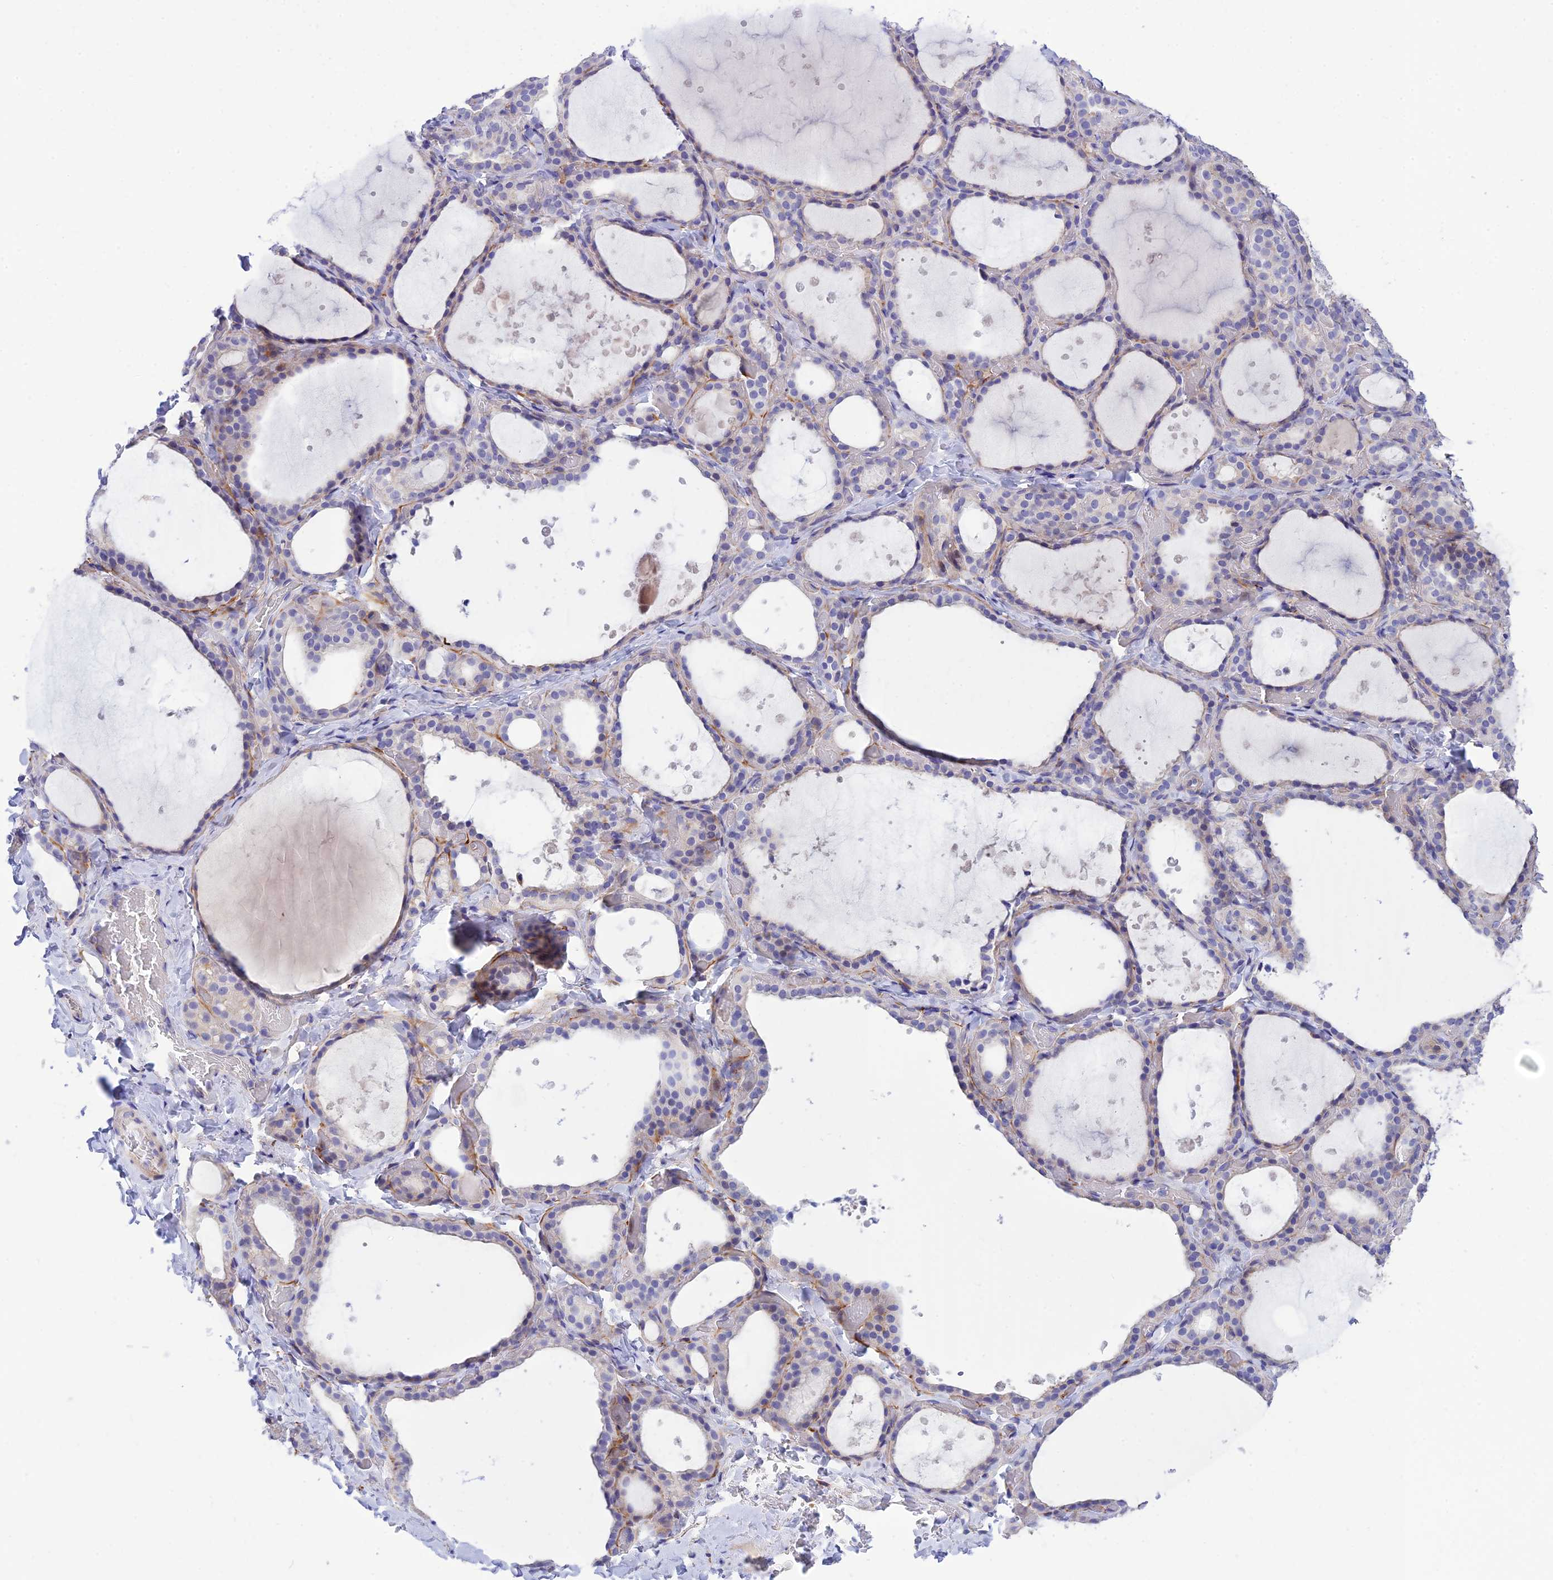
{"staining": {"intensity": "negative", "quantity": "none", "location": "none"}, "tissue": "thyroid gland", "cell_type": "Glandular cells", "image_type": "normal", "snomed": [{"axis": "morphology", "description": "Normal tissue, NOS"}, {"axis": "topography", "description": "Thyroid gland"}], "caption": "Glandular cells show no significant protein expression in benign thyroid gland.", "gene": "CCDC157", "patient": {"sex": "female", "age": 44}}